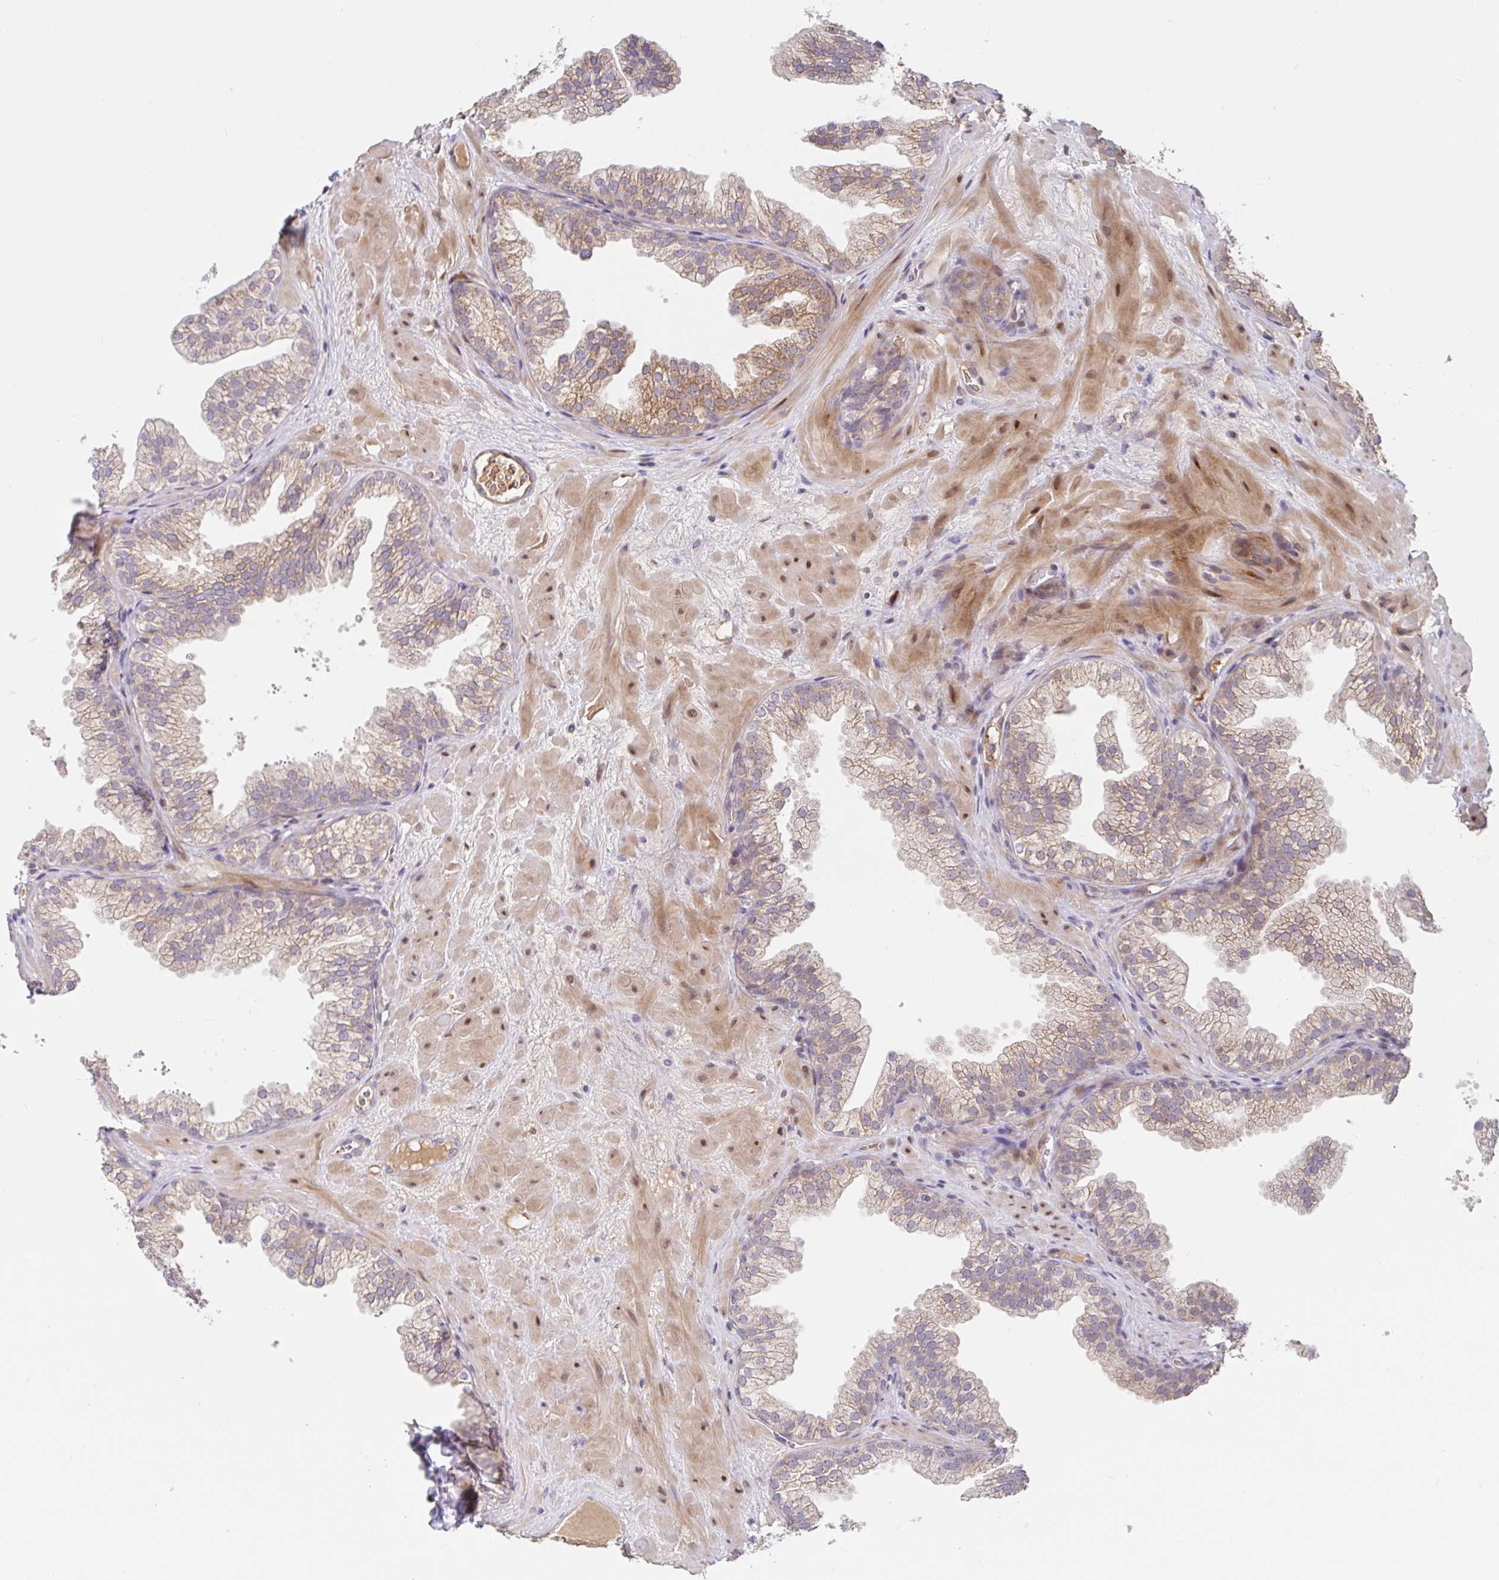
{"staining": {"intensity": "moderate", "quantity": "25%-75%", "location": "cytoplasmic/membranous"}, "tissue": "prostate", "cell_type": "Glandular cells", "image_type": "normal", "snomed": [{"axis": "morphology", "description": "Normal tissue, NOS"}, {"axis": "topography", "description": "Prostate"}], "caption": "Protein expression analysis of unremarkable prostate shows moderate cytoplasmic/membranous positivity in about 25%-75% of glandular cells.", "gene": "LARP1", "patient": {"sex": "male", "age": 37}}